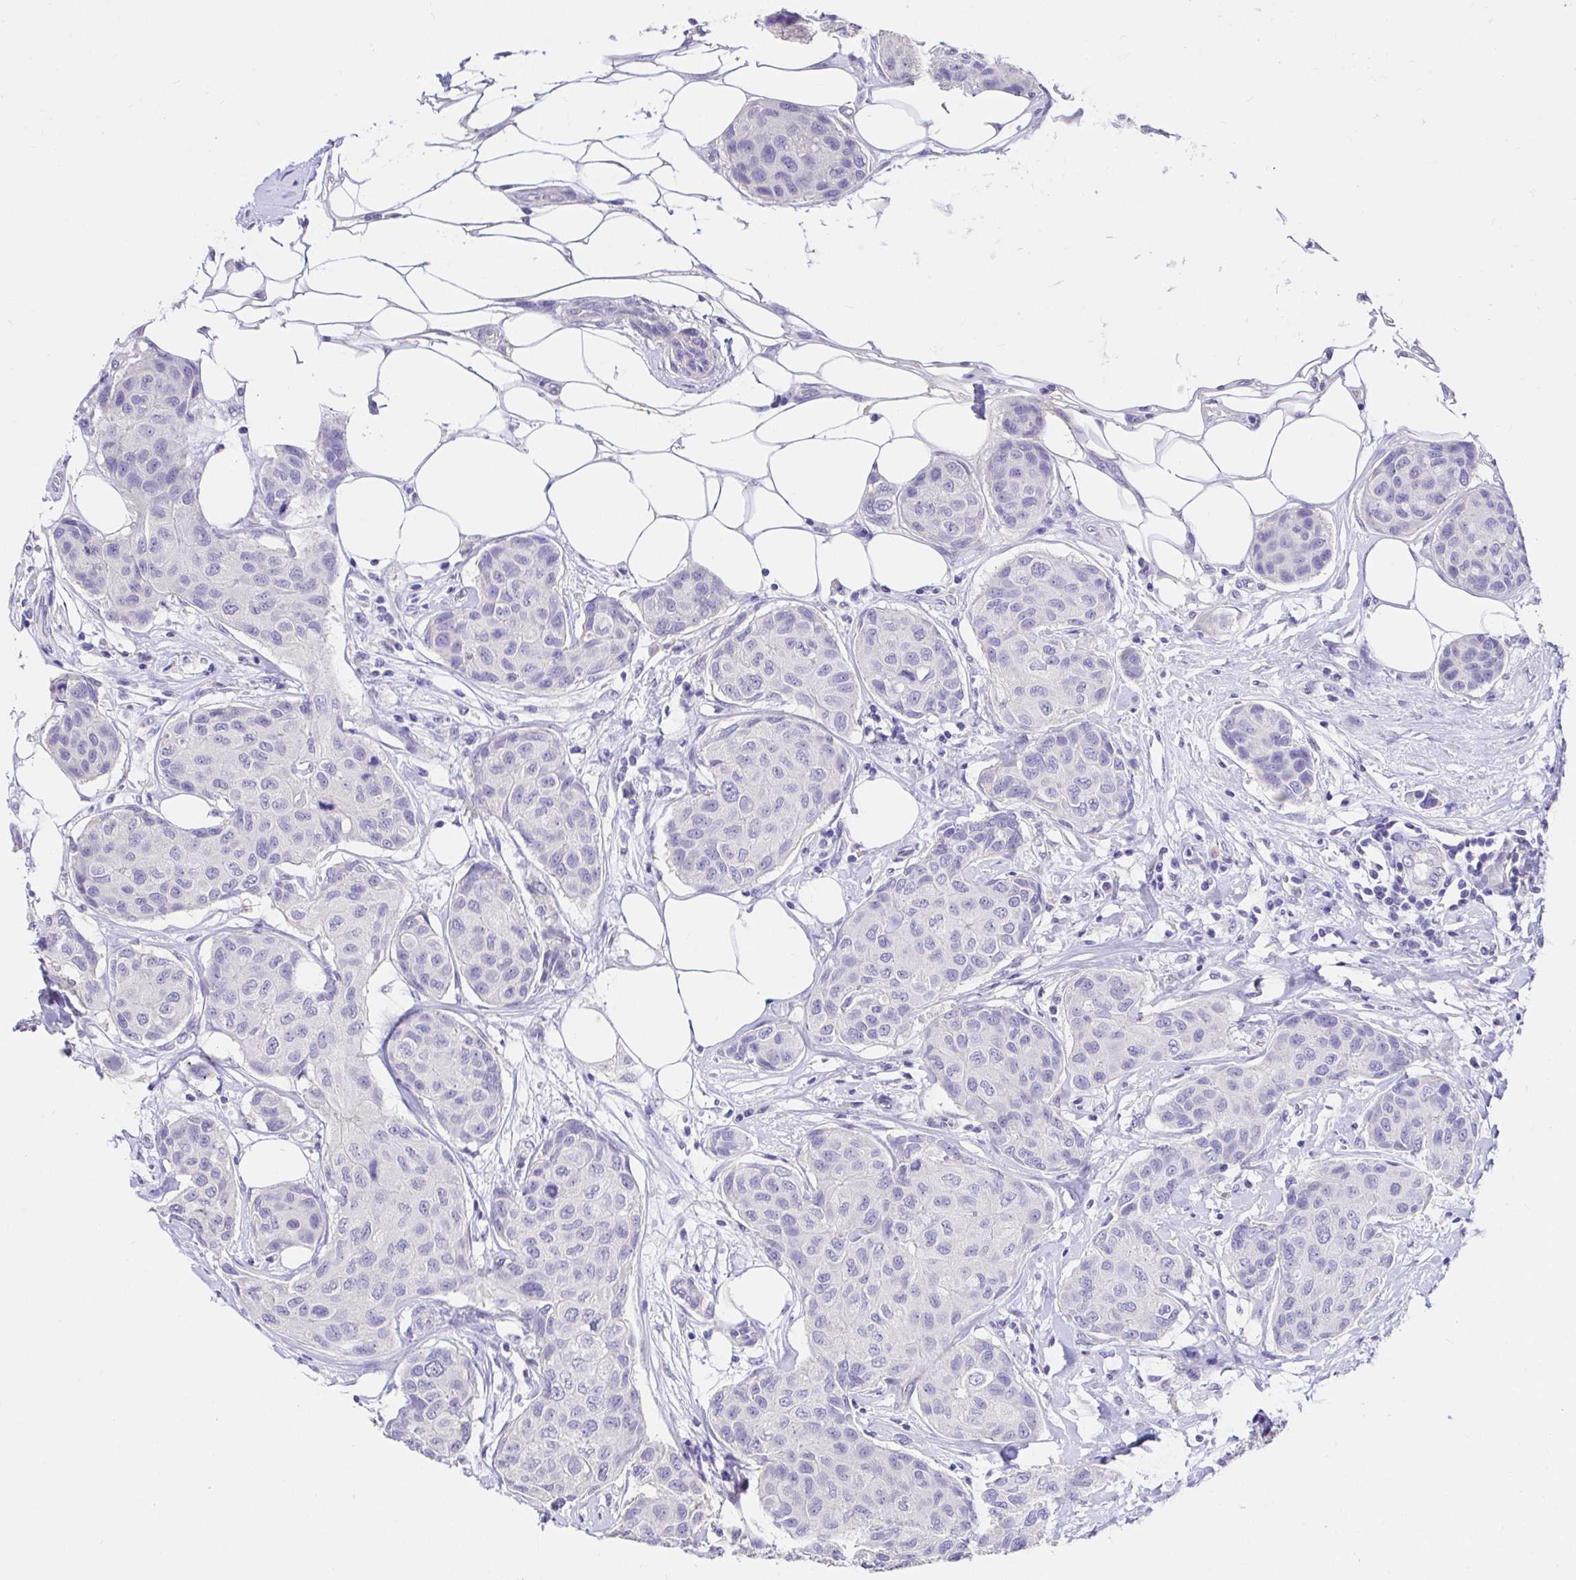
{"staining": {"intensity": "negative", "quantity": "none", "location": "none"}, "tissue": "breast cancer", "cell_type": "Tumor cells", "image_type": "cancer", "snomed": [{"axis": "morphology", "description": "Duct carcinoma"}, {"axis": "topography", "description": "Breast"}, {"axis": "topography", "description": "Lymph node"}], "caption": "Breast cancer (infiltrating ductal carcinoma) was stained to show a protein in brown. There is no significant staining in tumor cells.", "gene": "CDO1", "patient": {"sex": "female", "age": 80}}